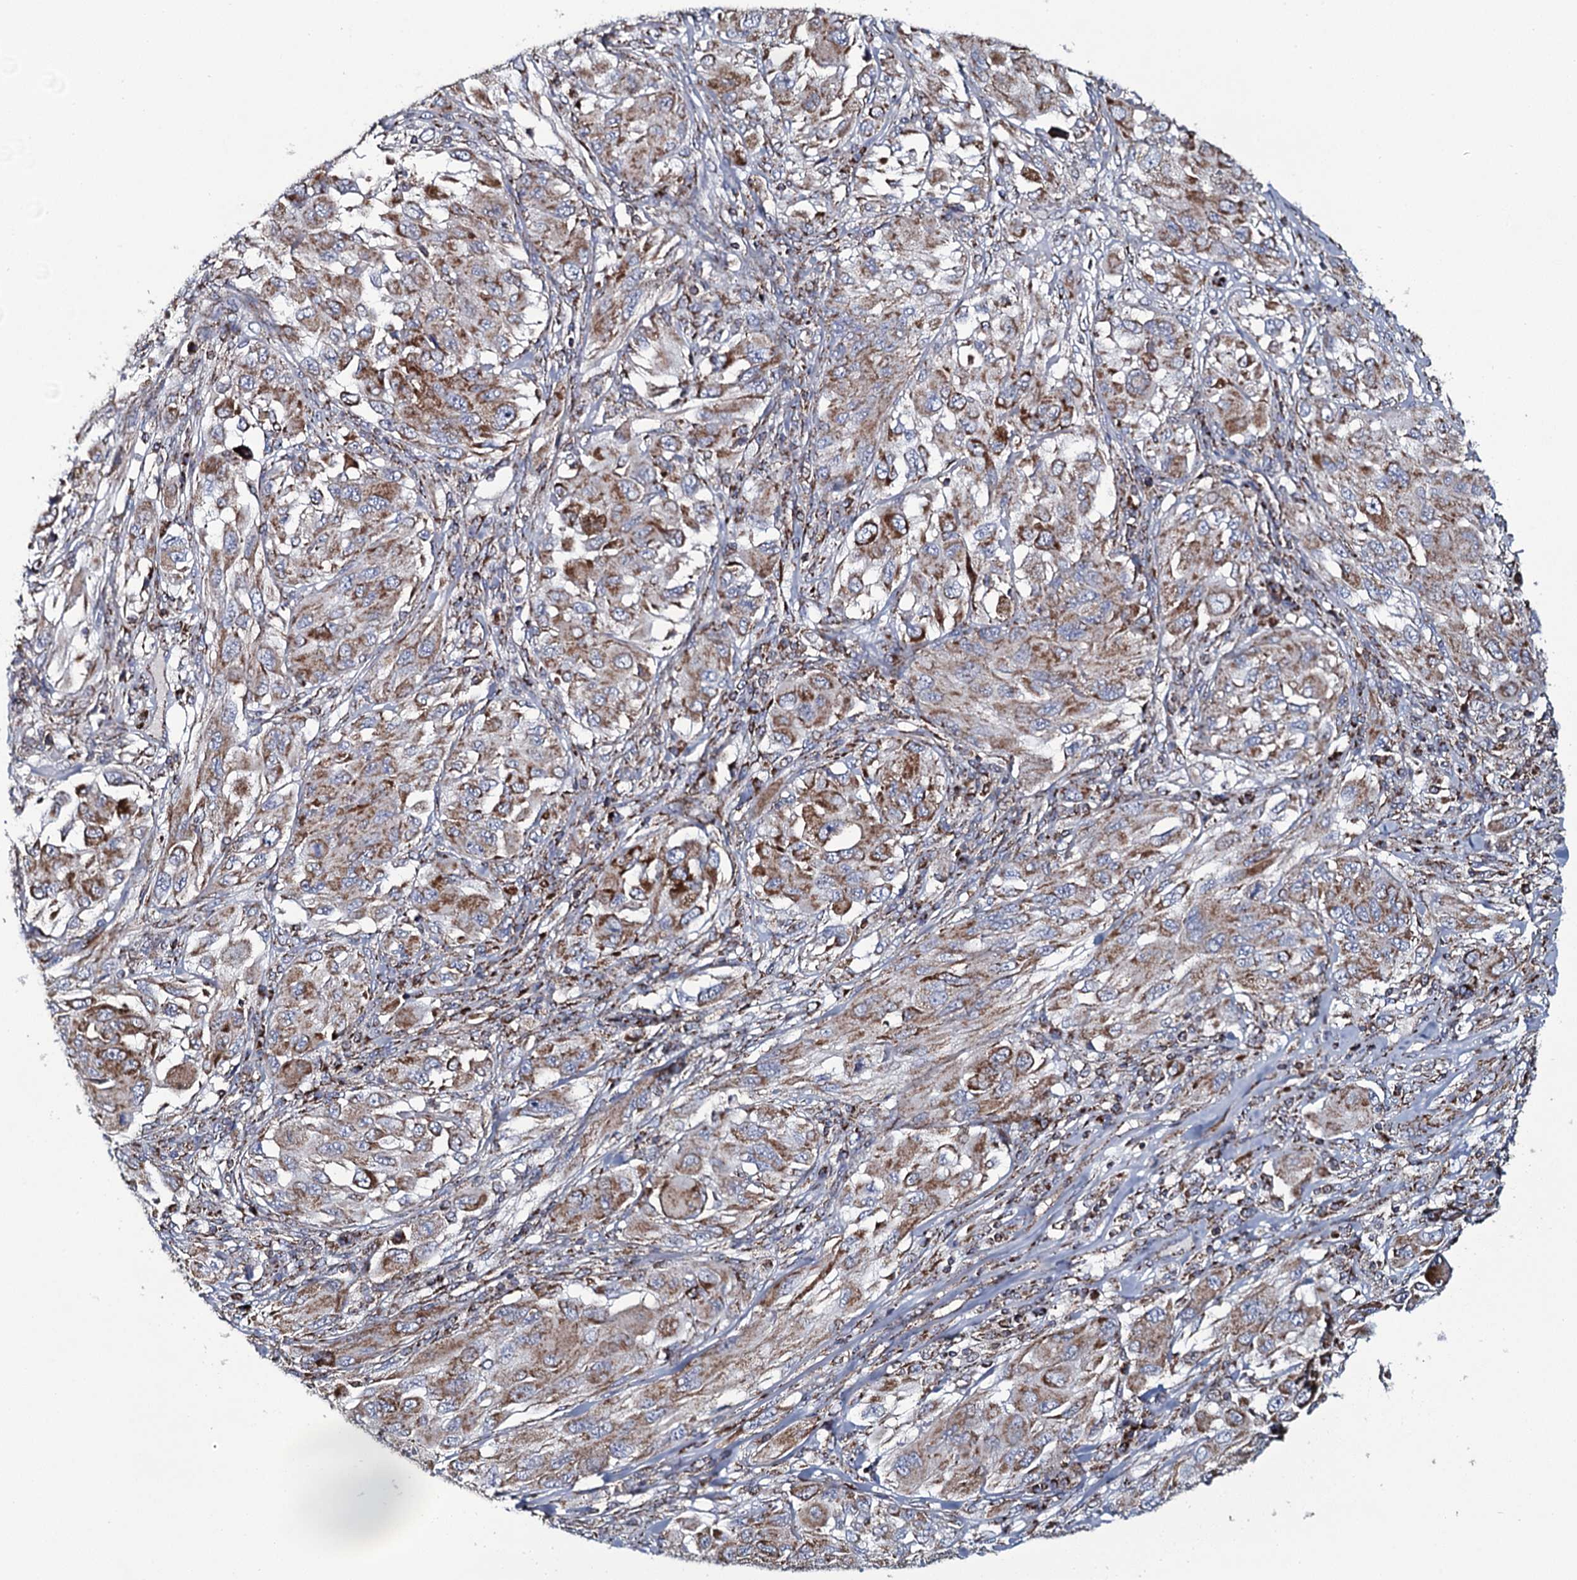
{"staining": {"intensity": "moderate", "quantity": ">75%", "location": "cytoplasmic/membranous"}, "tissue": "melanoma", "cell_type": "Tumor cells", "image_type": "cancer", "snomed": [{"axis": "morphology", "description": "Malignant melanoma, NOS"}, {"axis": "topography", "description": "Skin"}], "caption": "The image demonstrates immunohistochemical staining of melanoma. There is moderate cytoplasmic/membranous positivity is seen in about >75% of tumor cells.", "gene": "EVC2", "patient": {"sex": "female", "age": 91}}